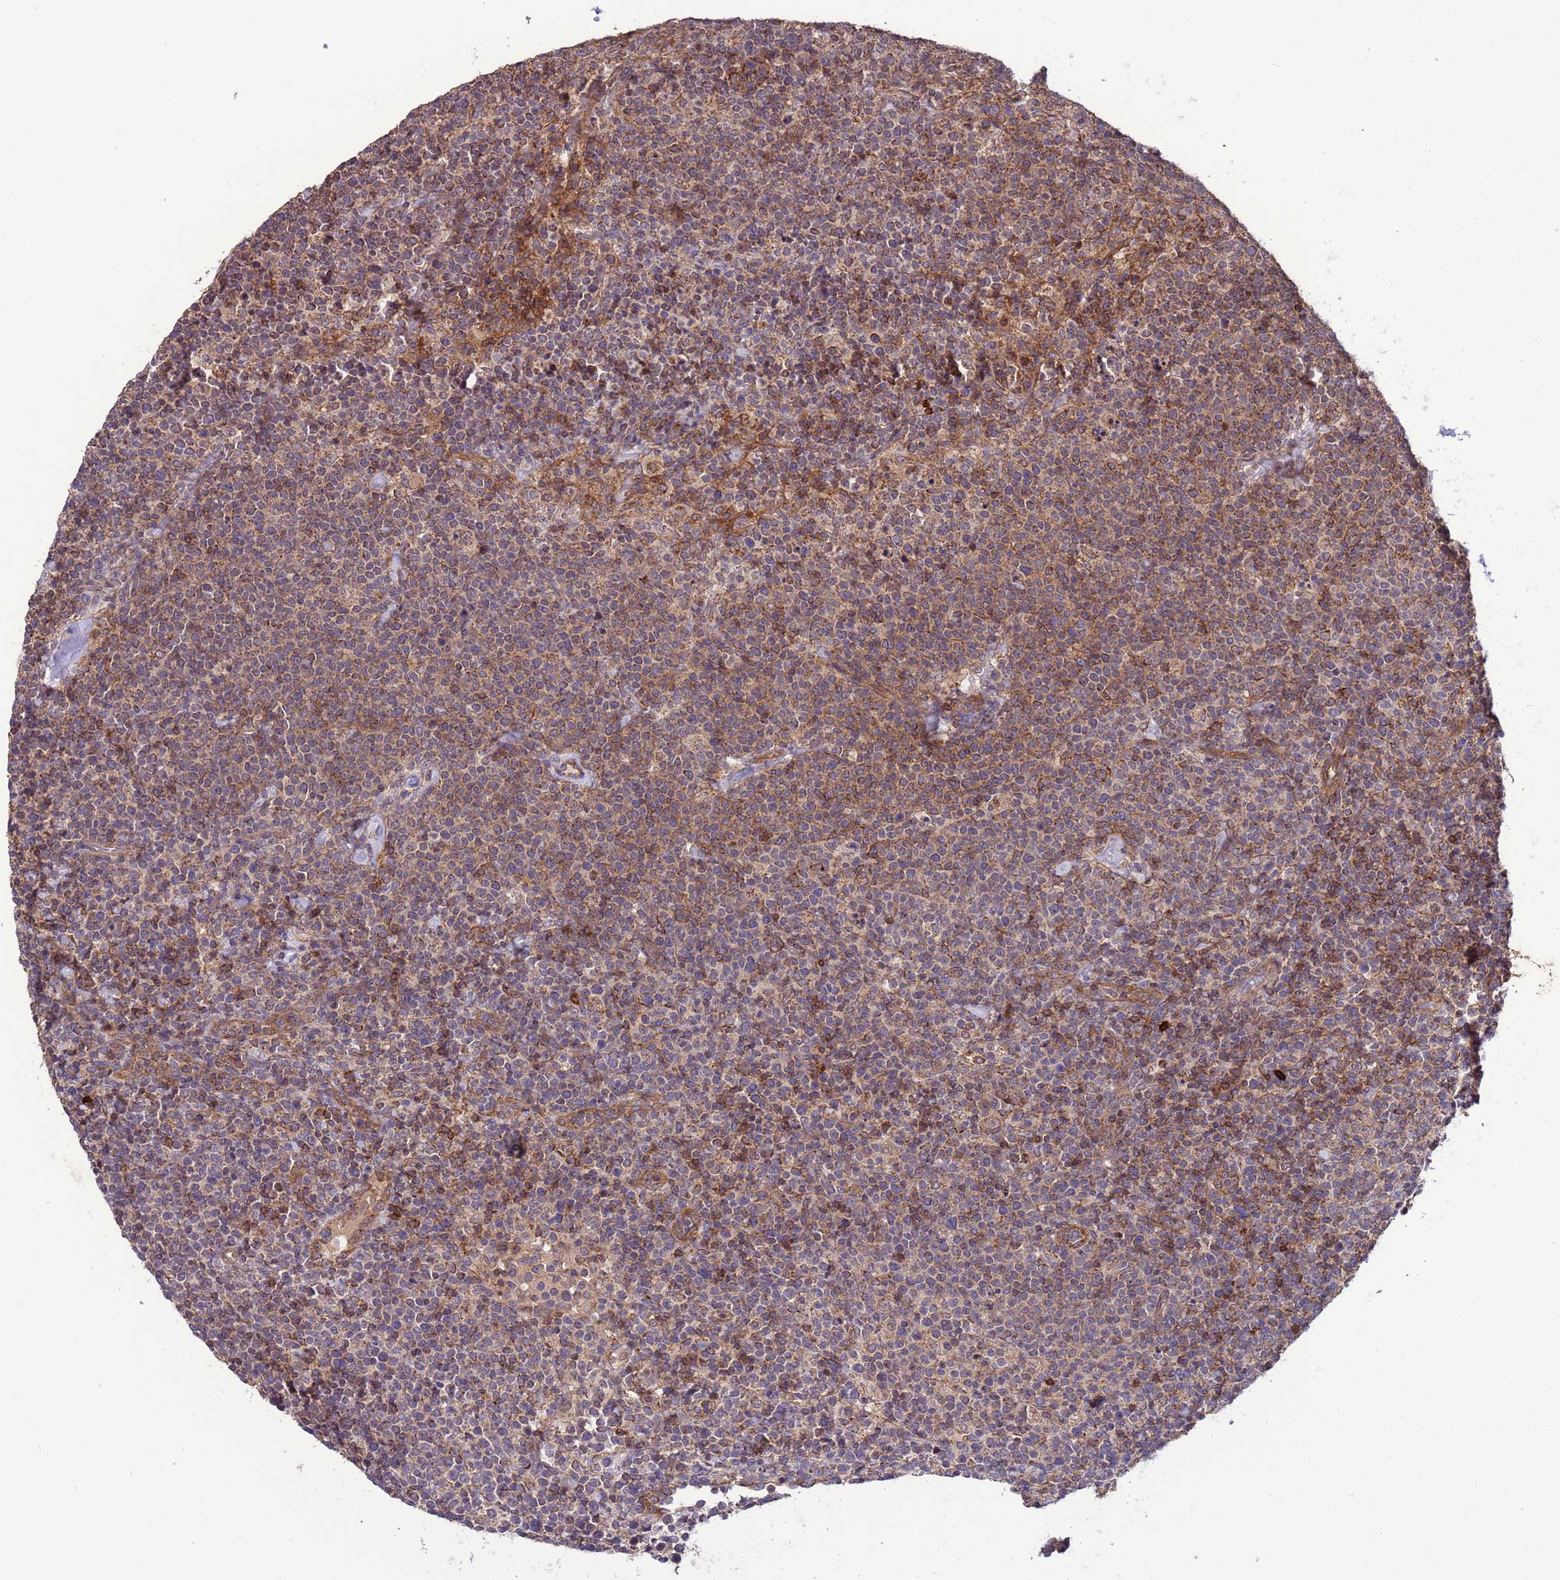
{"staining": {"intensity": "moderate", "quantity": ">75%", "location": "cytoplasmic/membranous"}, "tissue": "lymphoma", "cell_type": "Tumor cells", "image_type": "cancer", "snomed": [{"axis": "morphology", "description": "Malignant lymphoma, non-Hodgkin's type, High grade"}, {"axis": "topography", "description": "Lymph node"}], "caption": "Lymphoma was stained to show a protein in brown. There is medium levels of moderate cytoplasmic/membranous staining in about >75% of tumor cells. Ihc stains the protein of interest in brown and the nuclei are stained blue.", "gene": "ACAD8", "patient": {"sex": "male", "age": 61}}